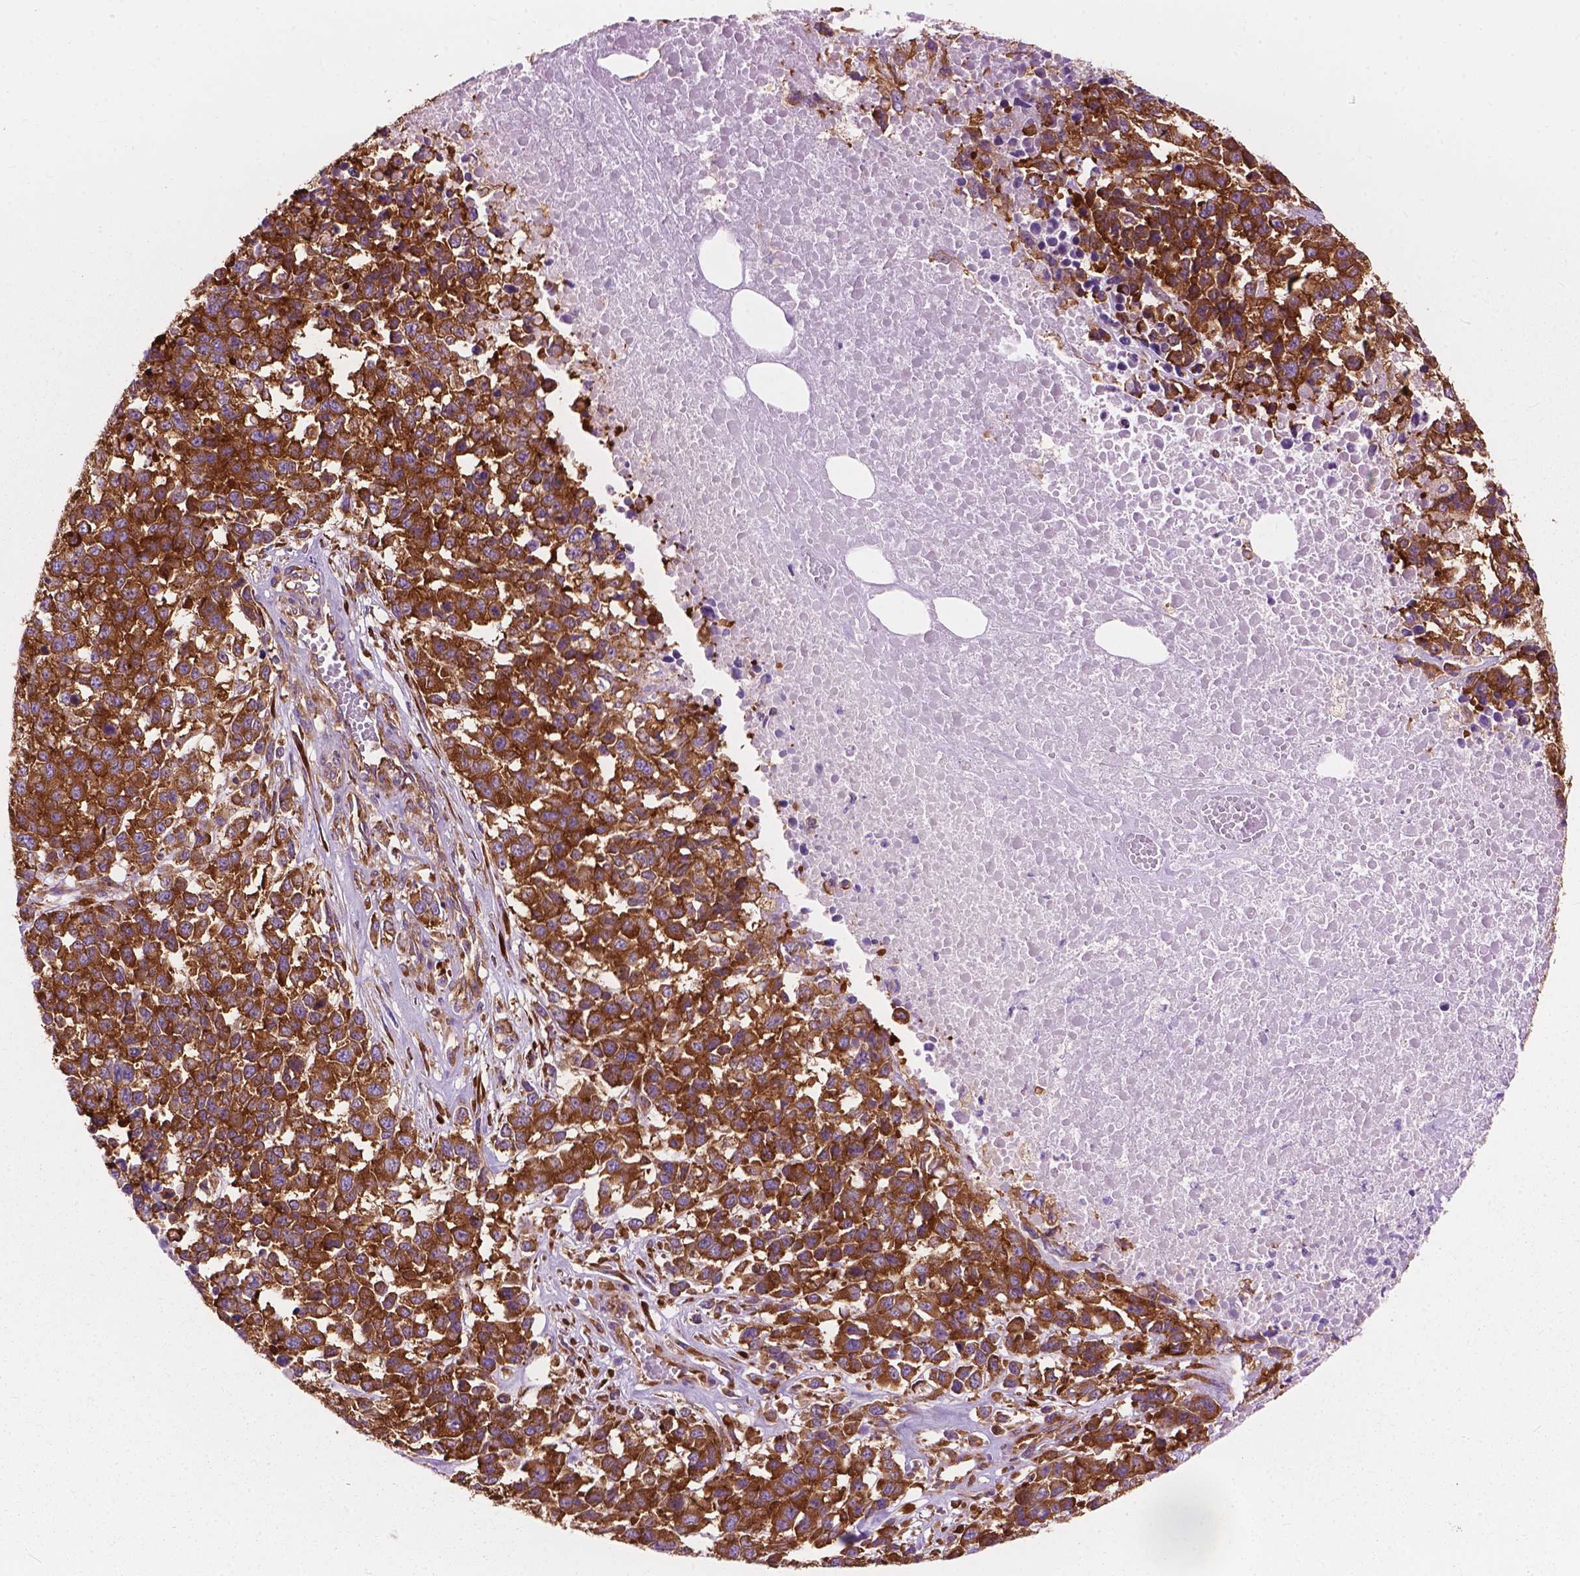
{"staining": {"intensity": "strong", "quantity": ">75%", "location": "cytoplasmic/membranous"}, "tissue": "melanoma", "cell_type": "Tumor cells", "image_type": "cancer", "snomed": [{"axis": "morphology", "description": "Malignant melanoma, Metastatic site"}, {"axis": "topography", "description": "Skin"}], "caption": "Protein expression analysis of melanoma displays strong cytoplasmic/membranous positivity in about >75% of tumor cells. The staining is performed using DAB (3,3'-diaminobenzidine) brown chromogen to label protein expression. The nuclei are counter-stained blue using hematoxylin.", "gene": "RPL37A", "patient": {"sex": "male", "age": 84}}